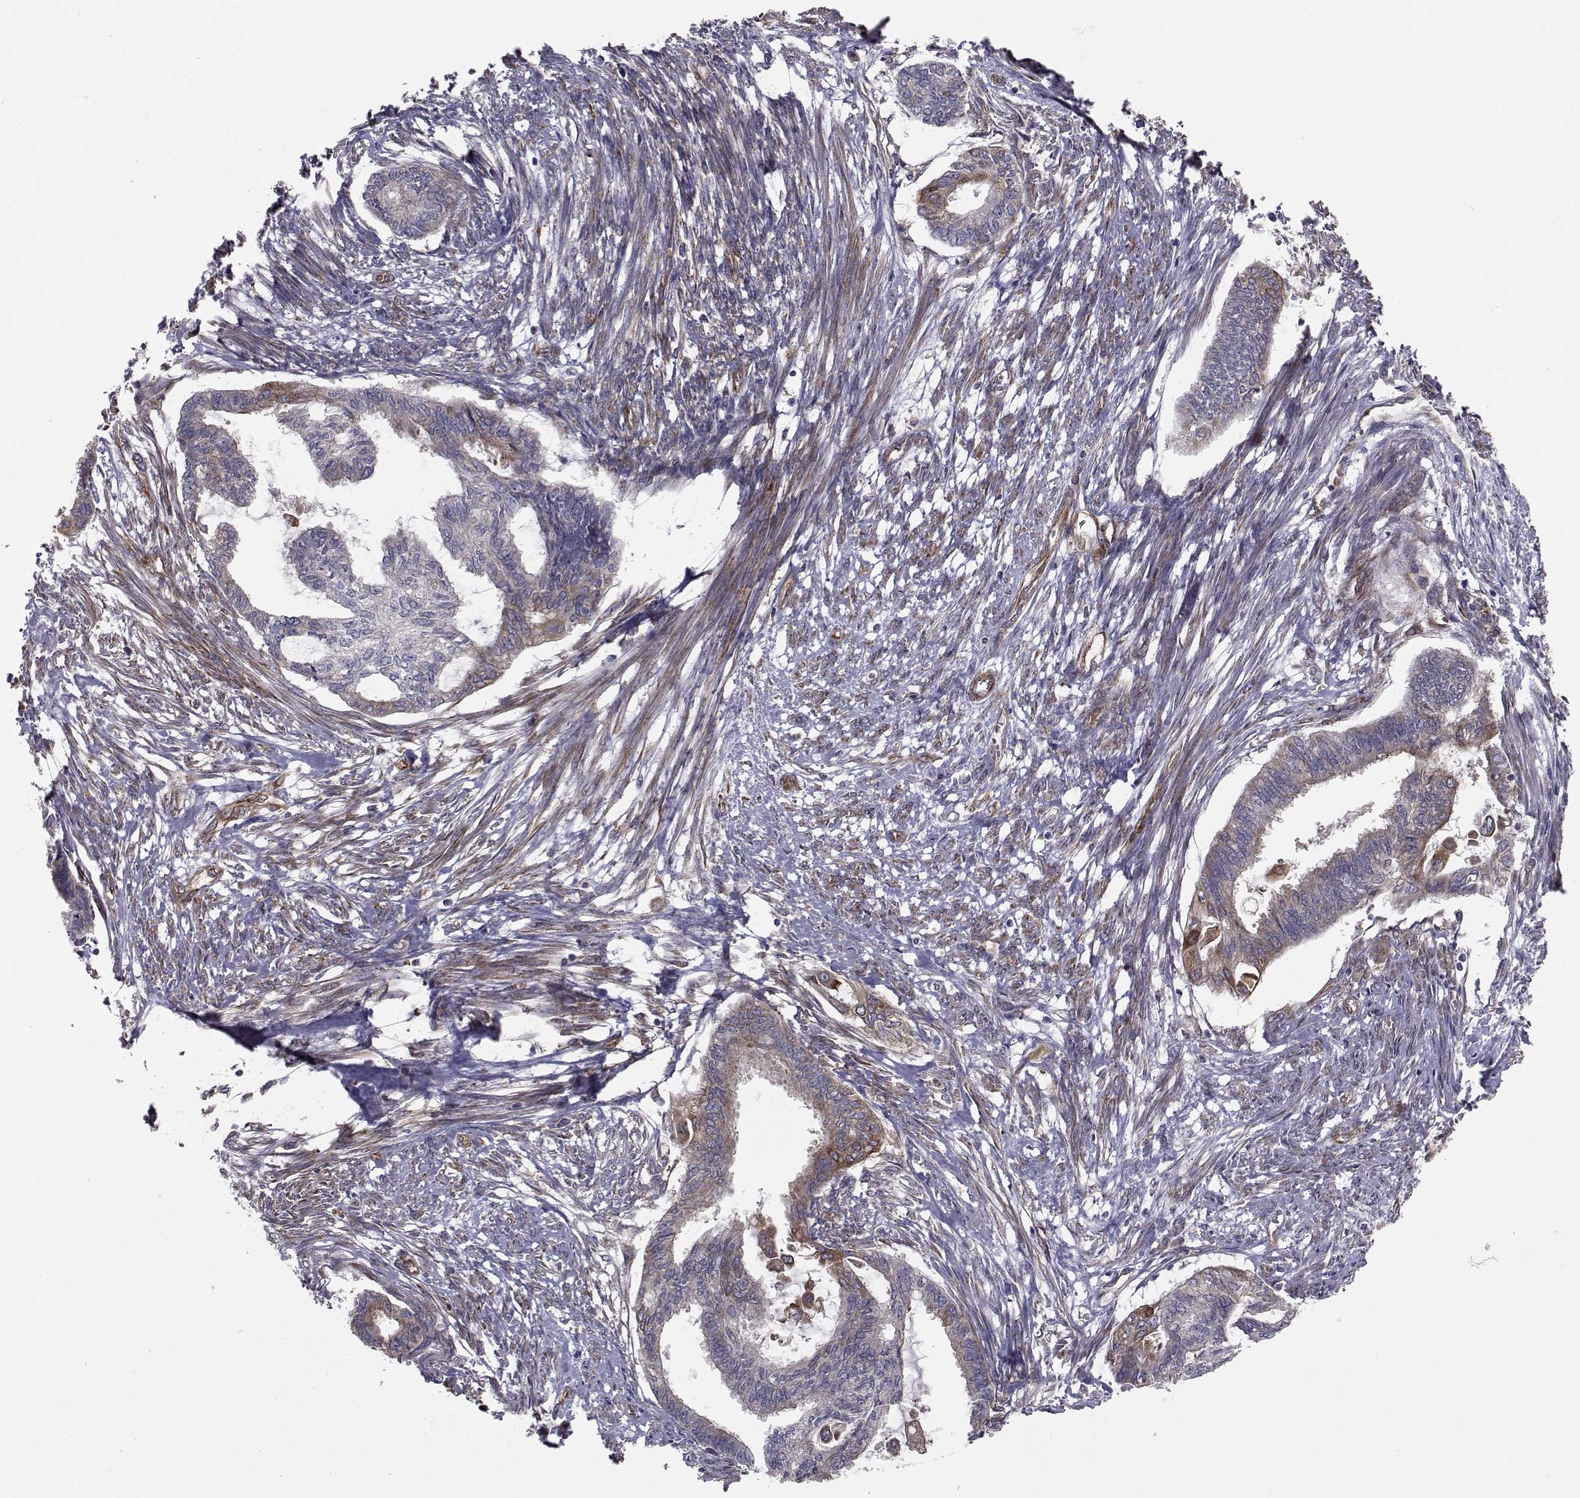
{"staining": {"intensity": "moderate", "quantity": "<25%", "location": "cytoplasmic/membranous"}, "tissue": "endometrial cancer", "cell_type": "Tumor cells", "image_type": "cancer", "snomed": [{"axis": "morphology", "description": "Adenocarcinoma, NOS"}, {"axis": "topography", "description": "Endometrium"}], "caption": "There is low levels of moderate cytoplasmic/membranous staining in tumor cells of endometrial cancer (adenocarcinoma), as demonstrated by immunohistochemical staining (brown color).", "gene": "TRIP10", "patient": {"sex": "female", "age": 86}}